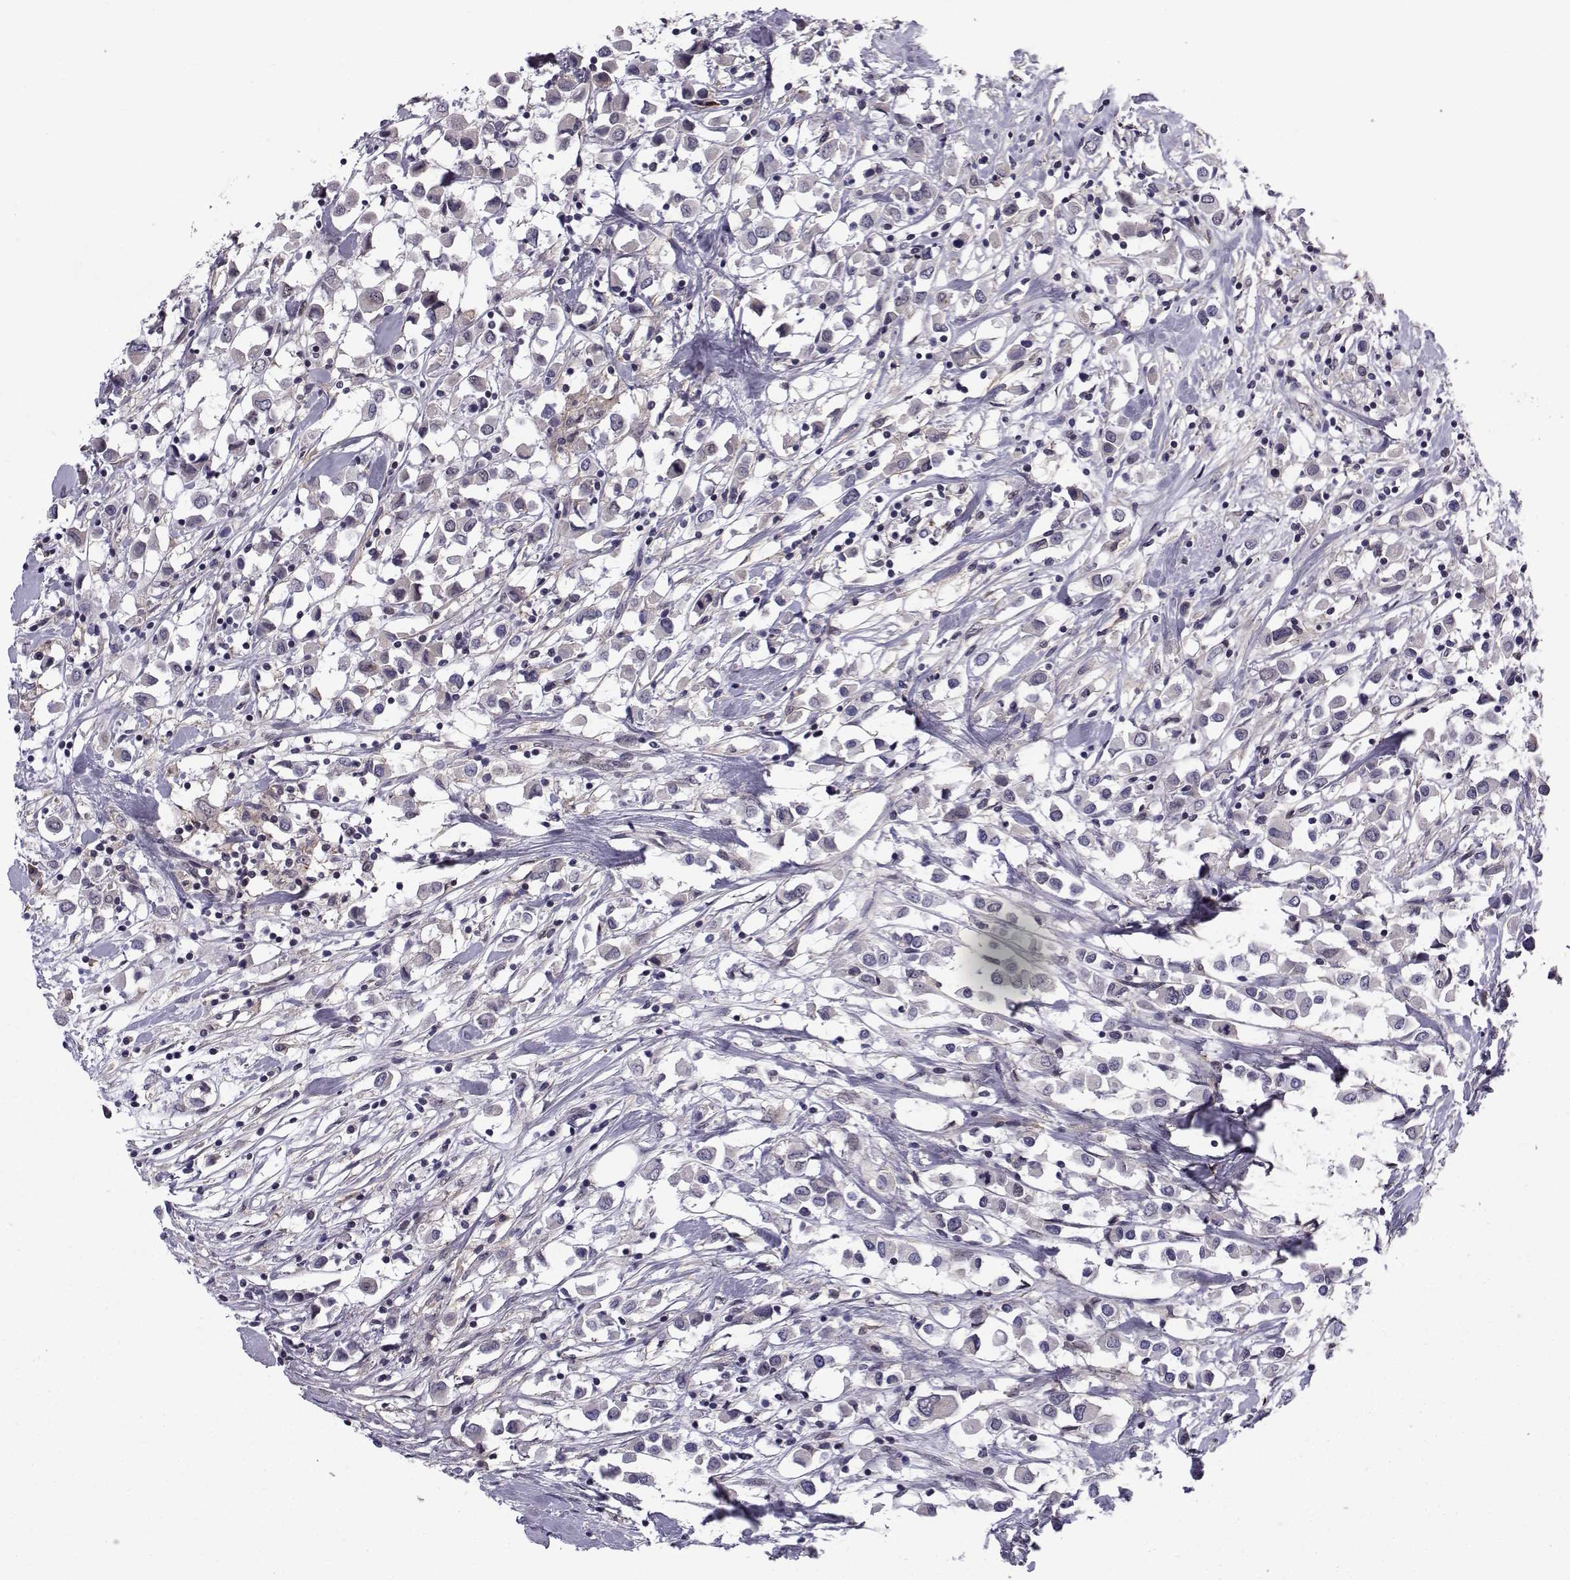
{"staining": {"intensity": "negative", "quantity": "none", "location": "none"}, "tissue": "breast cancer", "cell_type": "Tumor cells", "image_type": "cancer", "snomed": [{"axis": "morphology", "description": "Duct carcinoma"}, {"axis": "topography", "description": "Breast"}], "caption": "An image of breast intraductal carcinoma stained for a protein reveals no brown staining in tumor cells.", "gene": "RBM24", "patient": {"sex": "female", "age": 61}}